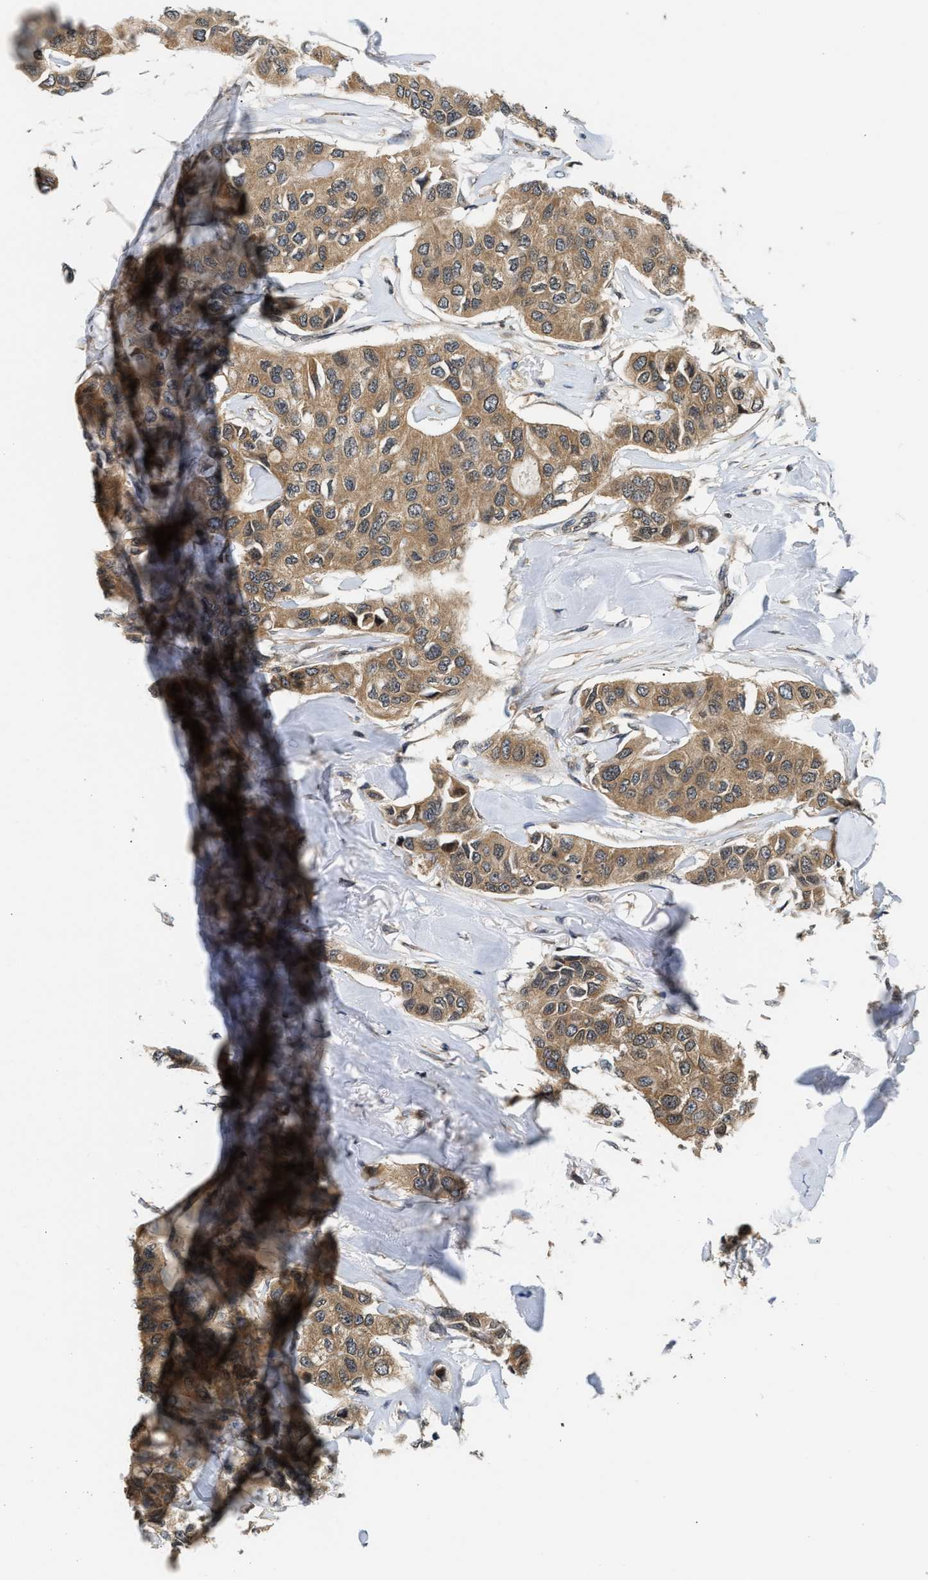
{"staining": {"intensity": "moderate", "quantity": ">75%", "location": "cytoplasmic/membranous"}, "tissue": "breast cancer", "cell_type": "Tumor cells", "image_type": "cancer", "snomed": [{"axis": "morphology", "description": "Duct carcinoma"}, {"axis": "topography", "description": "Breast"}], "caption": "A high-resolution image shows immunohistochemistry staining of breast cancer, which shows moderate cytoplasmic/membranous positivity in approximately >75% of tumor cells. (IHC, brightfield microscopy, high magnification).", "gene": "RAB29", "patient": {"sex": "female", "age": 80}}